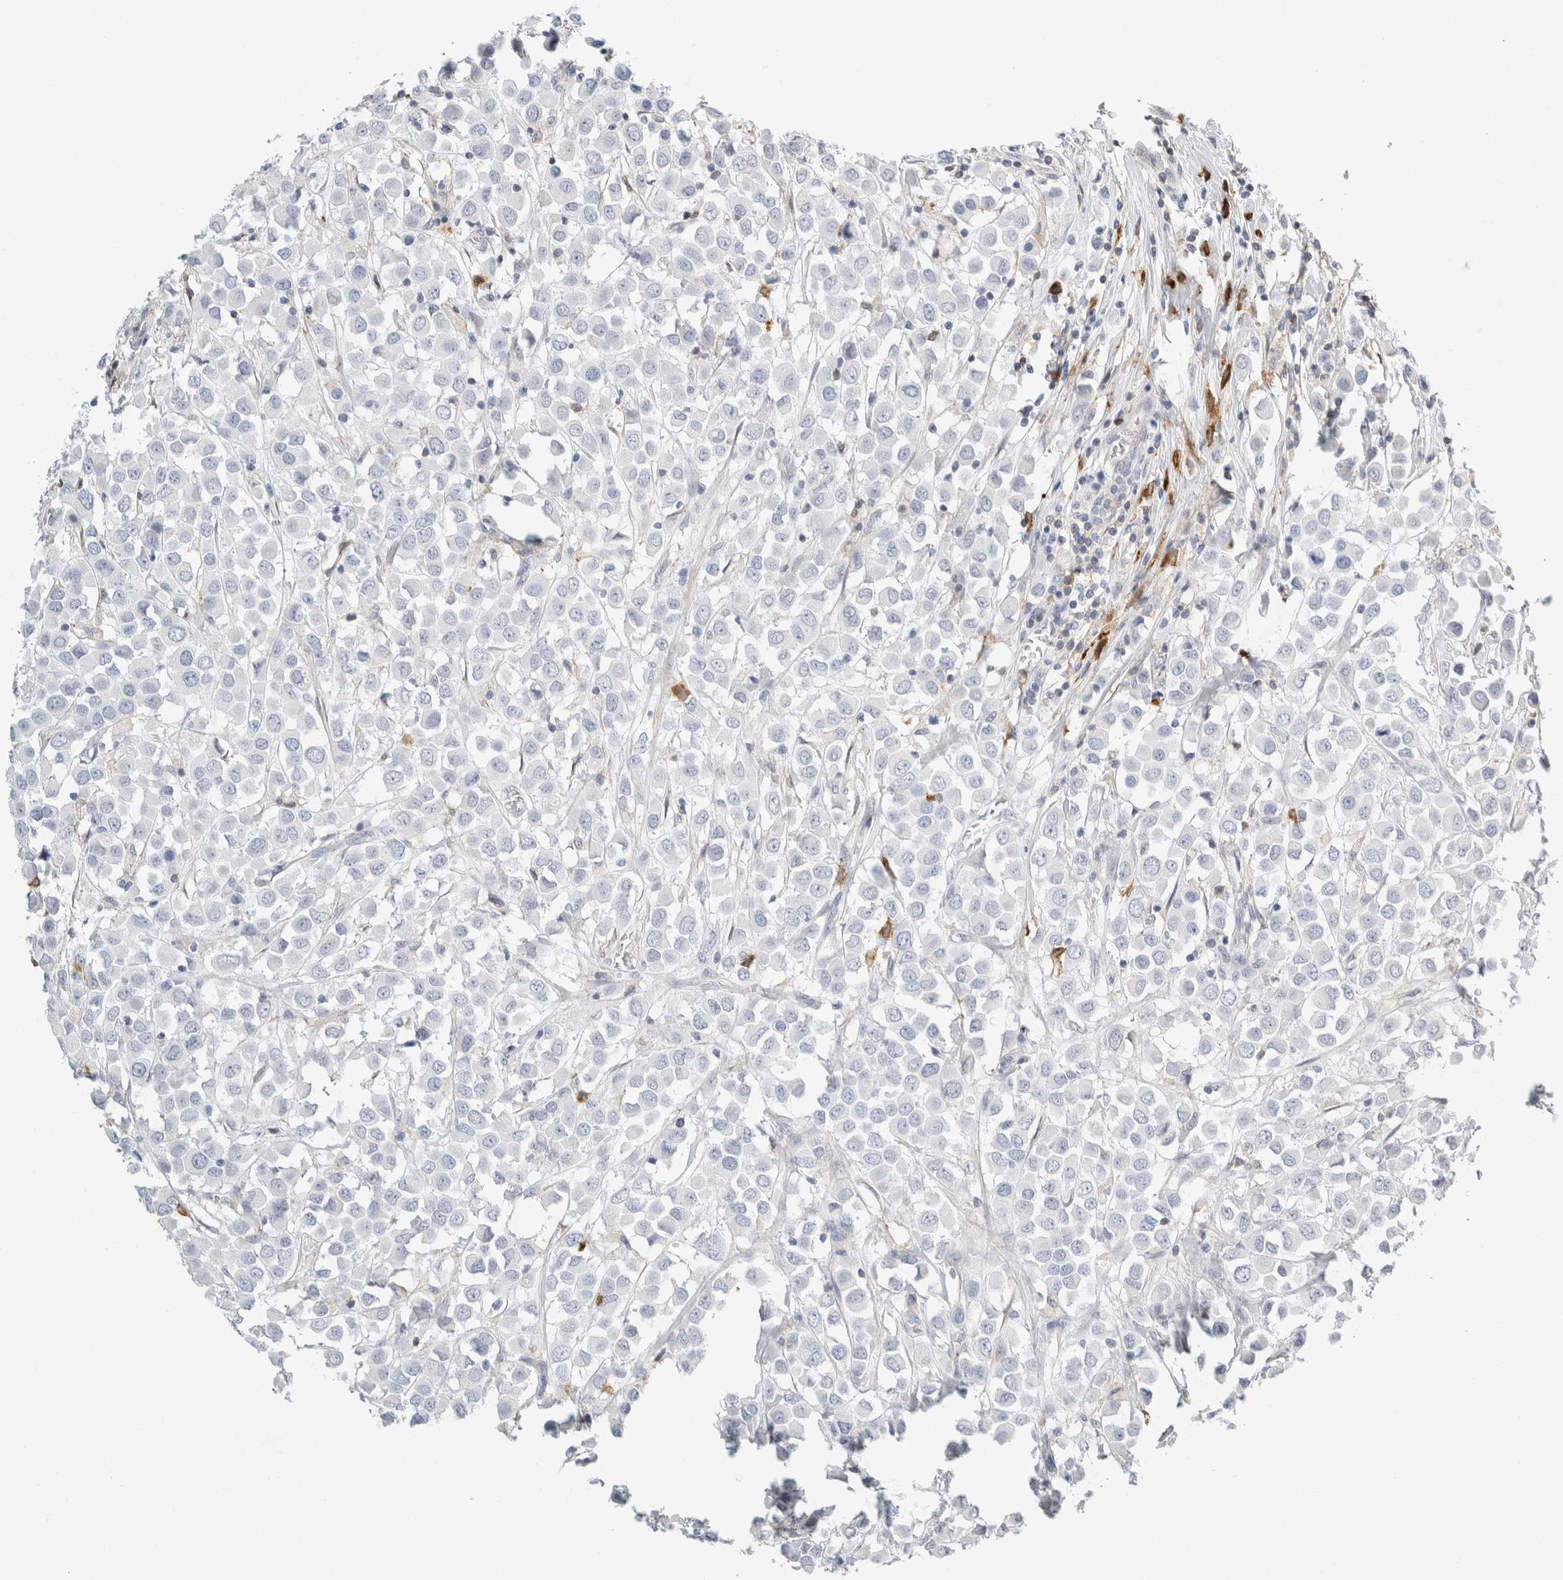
{"staining": {"intensity": "negative", "quantity": "none", "location": "none"}, "tissue": "breast cancer", "cell_type": "Tumor cells", "image_type": "cancer", "snomed": [{"axis": "morphology", "description": "Duct carcinoma"}, {"axis": "topography", "description": "Breast"}], "caption": "IHC of human breast invasive ductal carcinoma reveals no positivity in tumor cells. (Stains: DAB immunohistochemistry with hematoxylin counter stain, Microscopy: brightfield microscopy at high magnification).", "gene": "P2RY2", "patient": {"sex": "female", "age": 61}}